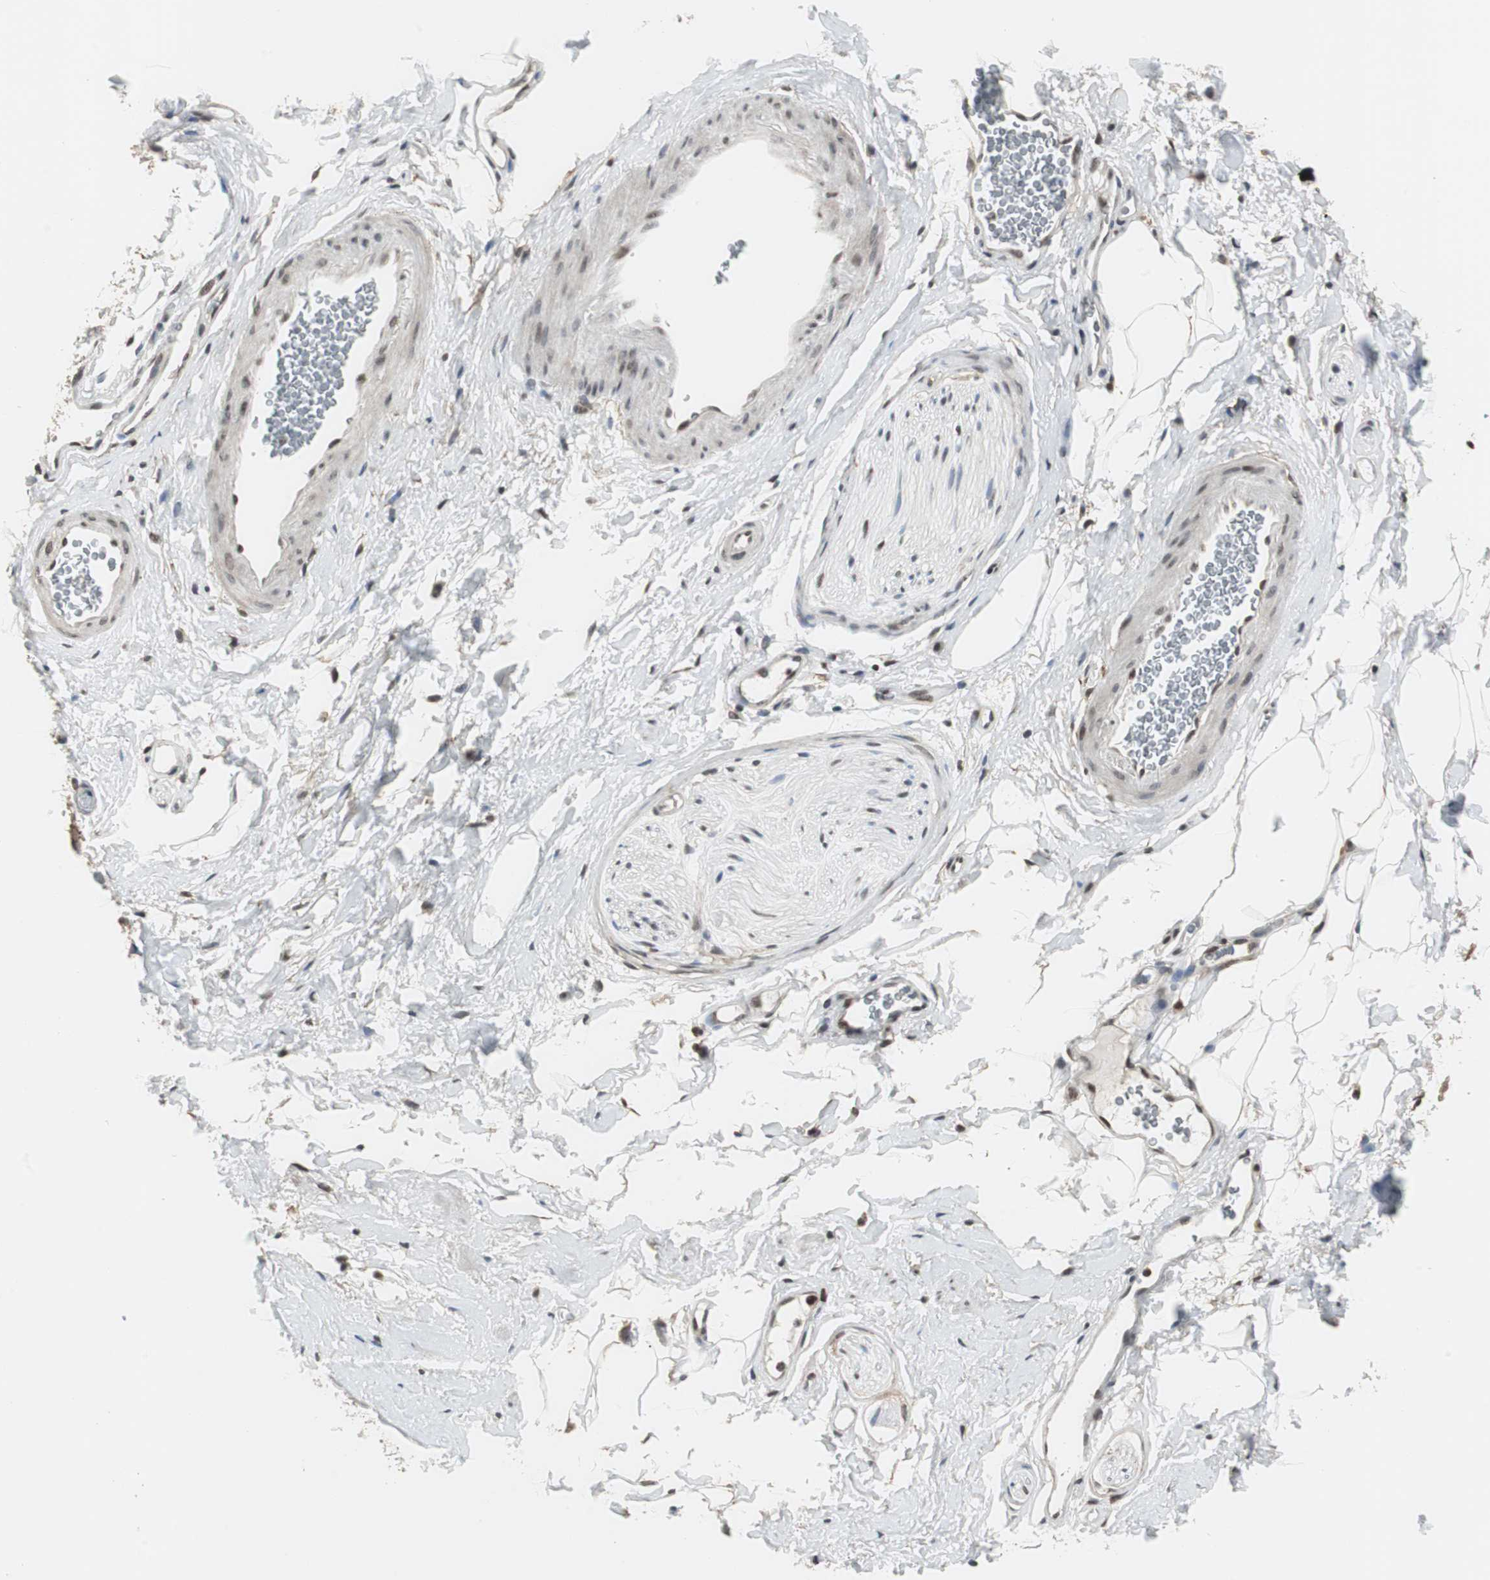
{"staining": {"intensity": "negative", "quantity": "none", "location": "none"}, "tissue": "adipose tissue", "cell_type": "Adipocytes", "image_type": "normal", "snomed": [{"axis": "morphology", "description": "Normal tissue, NOS"}, {"axis": "topography", "description": "Soft tissue"}, {"axis": "topography", "description": "Peripheral nerve tissue"}], "caption": "Immunohistochemistry (IHC) photomicrograph of unremarkable adipose tissue stained for a protein (brown), which exhibits no staining in adipocytes. The staining was performed using DAB to visualize the protein expression in brown, while the nuclei were stained in blue with hematoxylin (Magnification: 20x).", "gene": "MKX", "patient": {"sex": "female", "age": 71}}